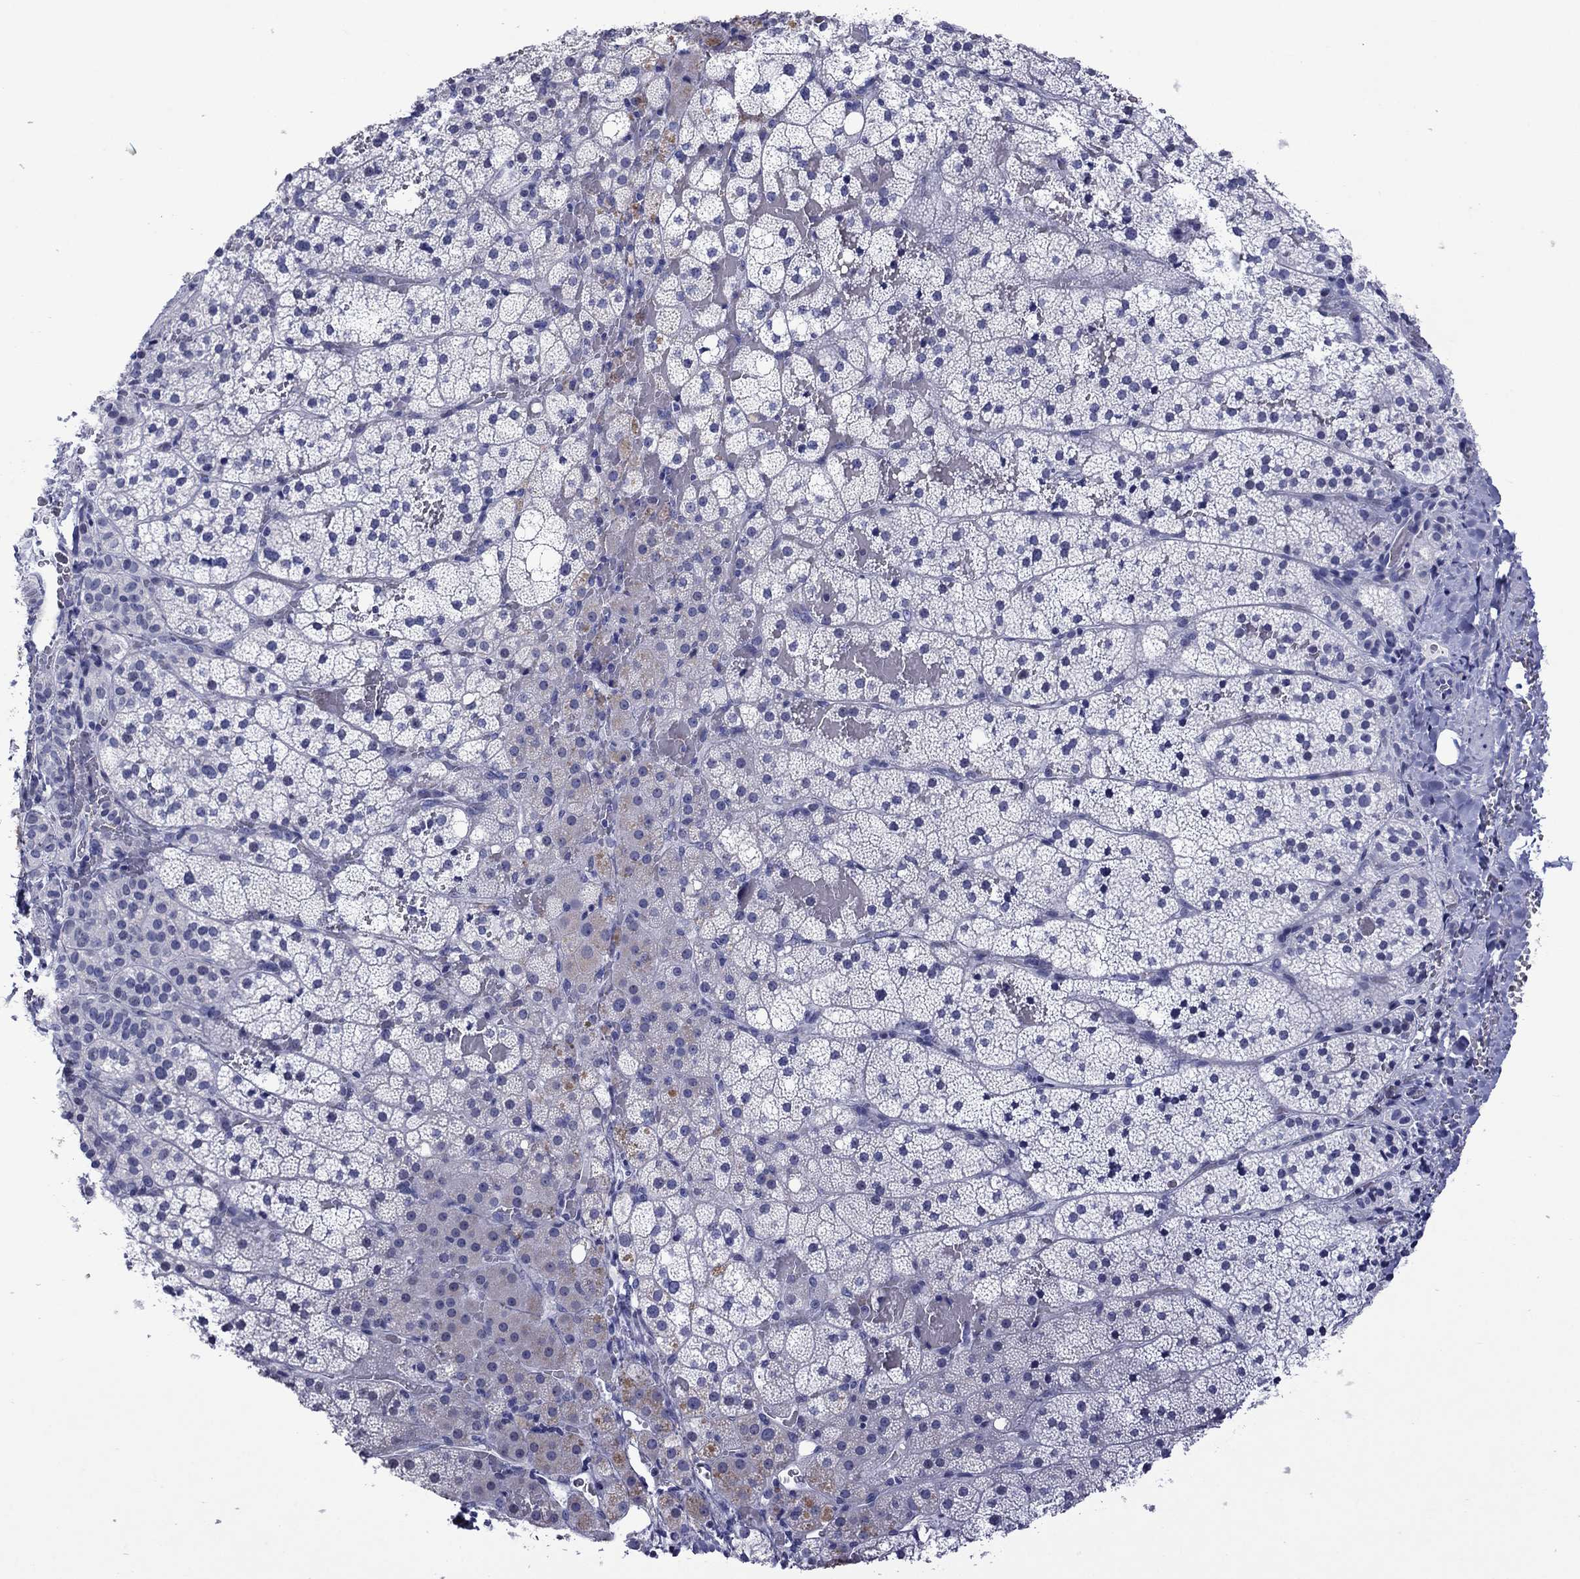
{"staining": {"intensity": "negative", "quantity": "none", "location": "none"}, "tissue": "adrenal gland", "cell_type": "Glandular cells", "image_type": "normal", "snomed": [{"axis": "morphology", "description": "Normal tissue, NOS"}, {"axis": "topography", "description": "Adrenal gland"}], "caption": "Immunohistochemical staining of benign human adrenal gland exhibits no significant positivity in glandular cells.", "gene": "PIWIL1", "patient": {"sex": "male", "age": 53}}